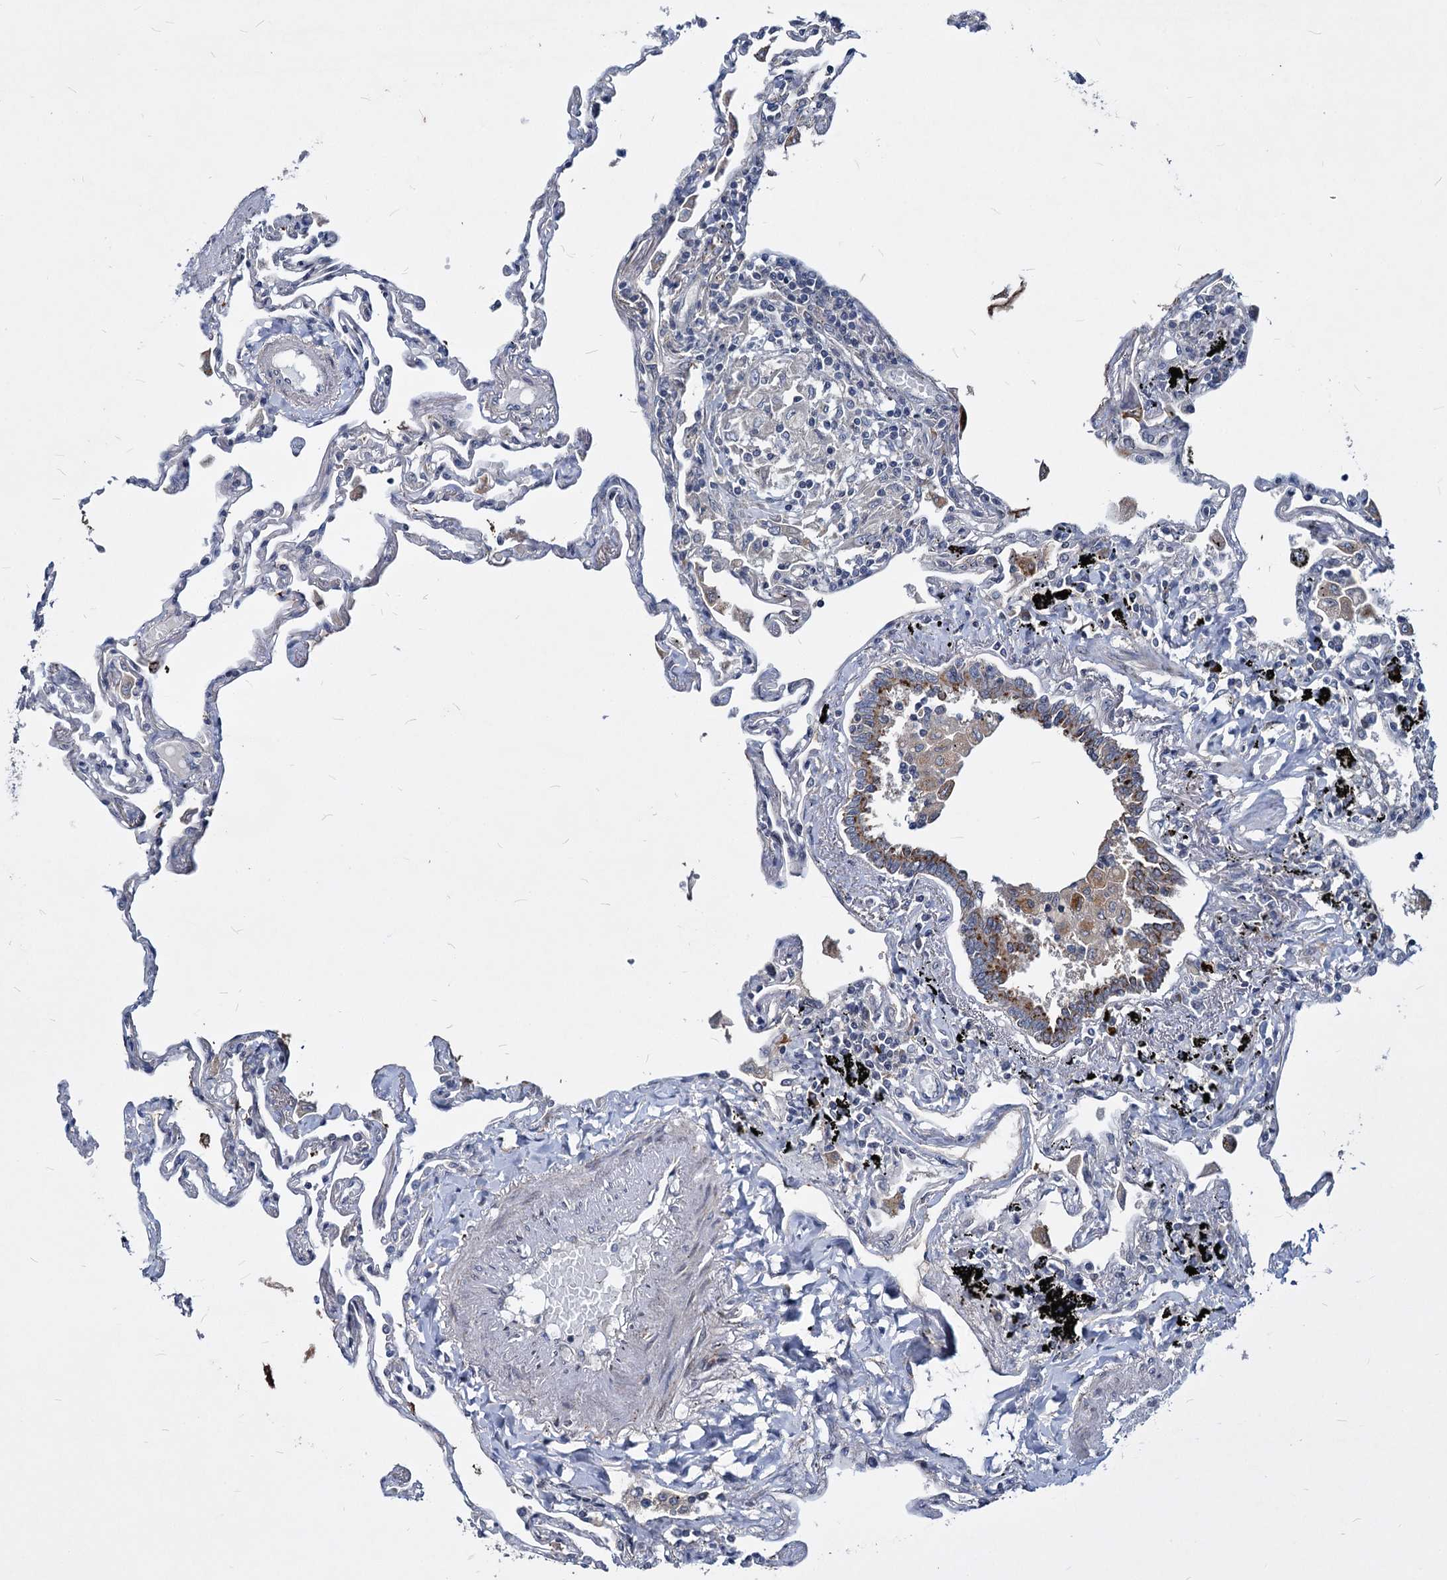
{"staining": {"intensity": "negative", "quantity": "none", "location": "none"}, "tissue": "lung", "cell_type": "Alveolar cells", "image_type": "normal", "snomed": [{"axis": "morphology", "description": "Normal tissue, NOS"}, {"axis": "topography", "description": "Lung"}], "caption": "Micrograph shows no protein positivity in alveolar cells of normal lung. (DAB immunohistochemistry (IHC) with hematoxylin counter stain).", "gene": "C11orf86", "patient": {"sex": "female", "age": 67}}